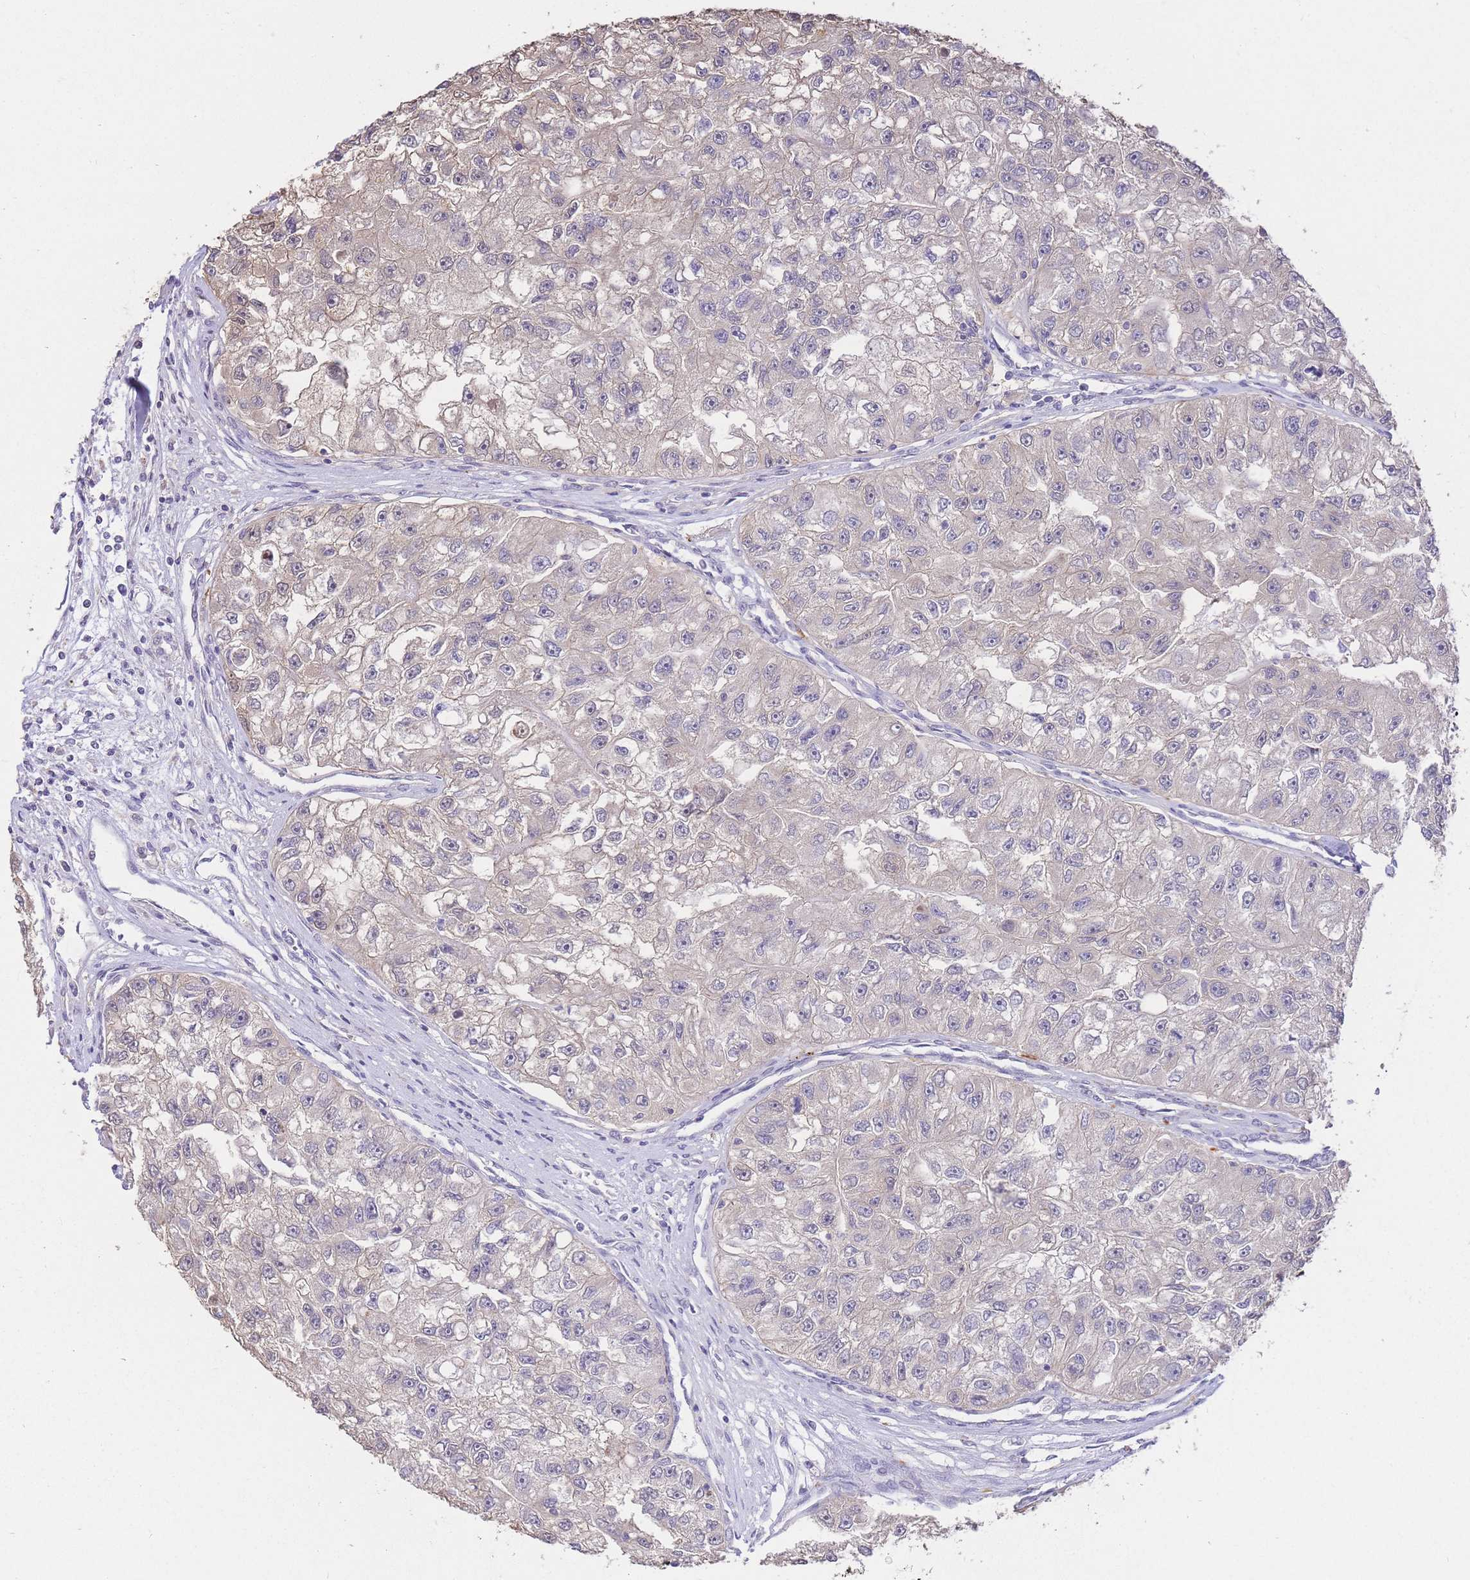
{"staining": {"intensity": "negative", "quantity": "none", "location": "none"}, "tissue": "renal cancer", "cell_type": "Tumor cells", "image_type": "cancer", "snomed": [{"axis": "morphology", "description": "Adenocarcinoma, NOS"}, {"axis": "topography", "description": "Kidney"}], "caption": "Immunohistochemistry (IHC) image of renal cancer (adenocarcinoma) stained for a protein (brown), which displays no expression in tumor cells.", "gene": "UBXN7", "patient": {"sex": "male", "age": 63}}